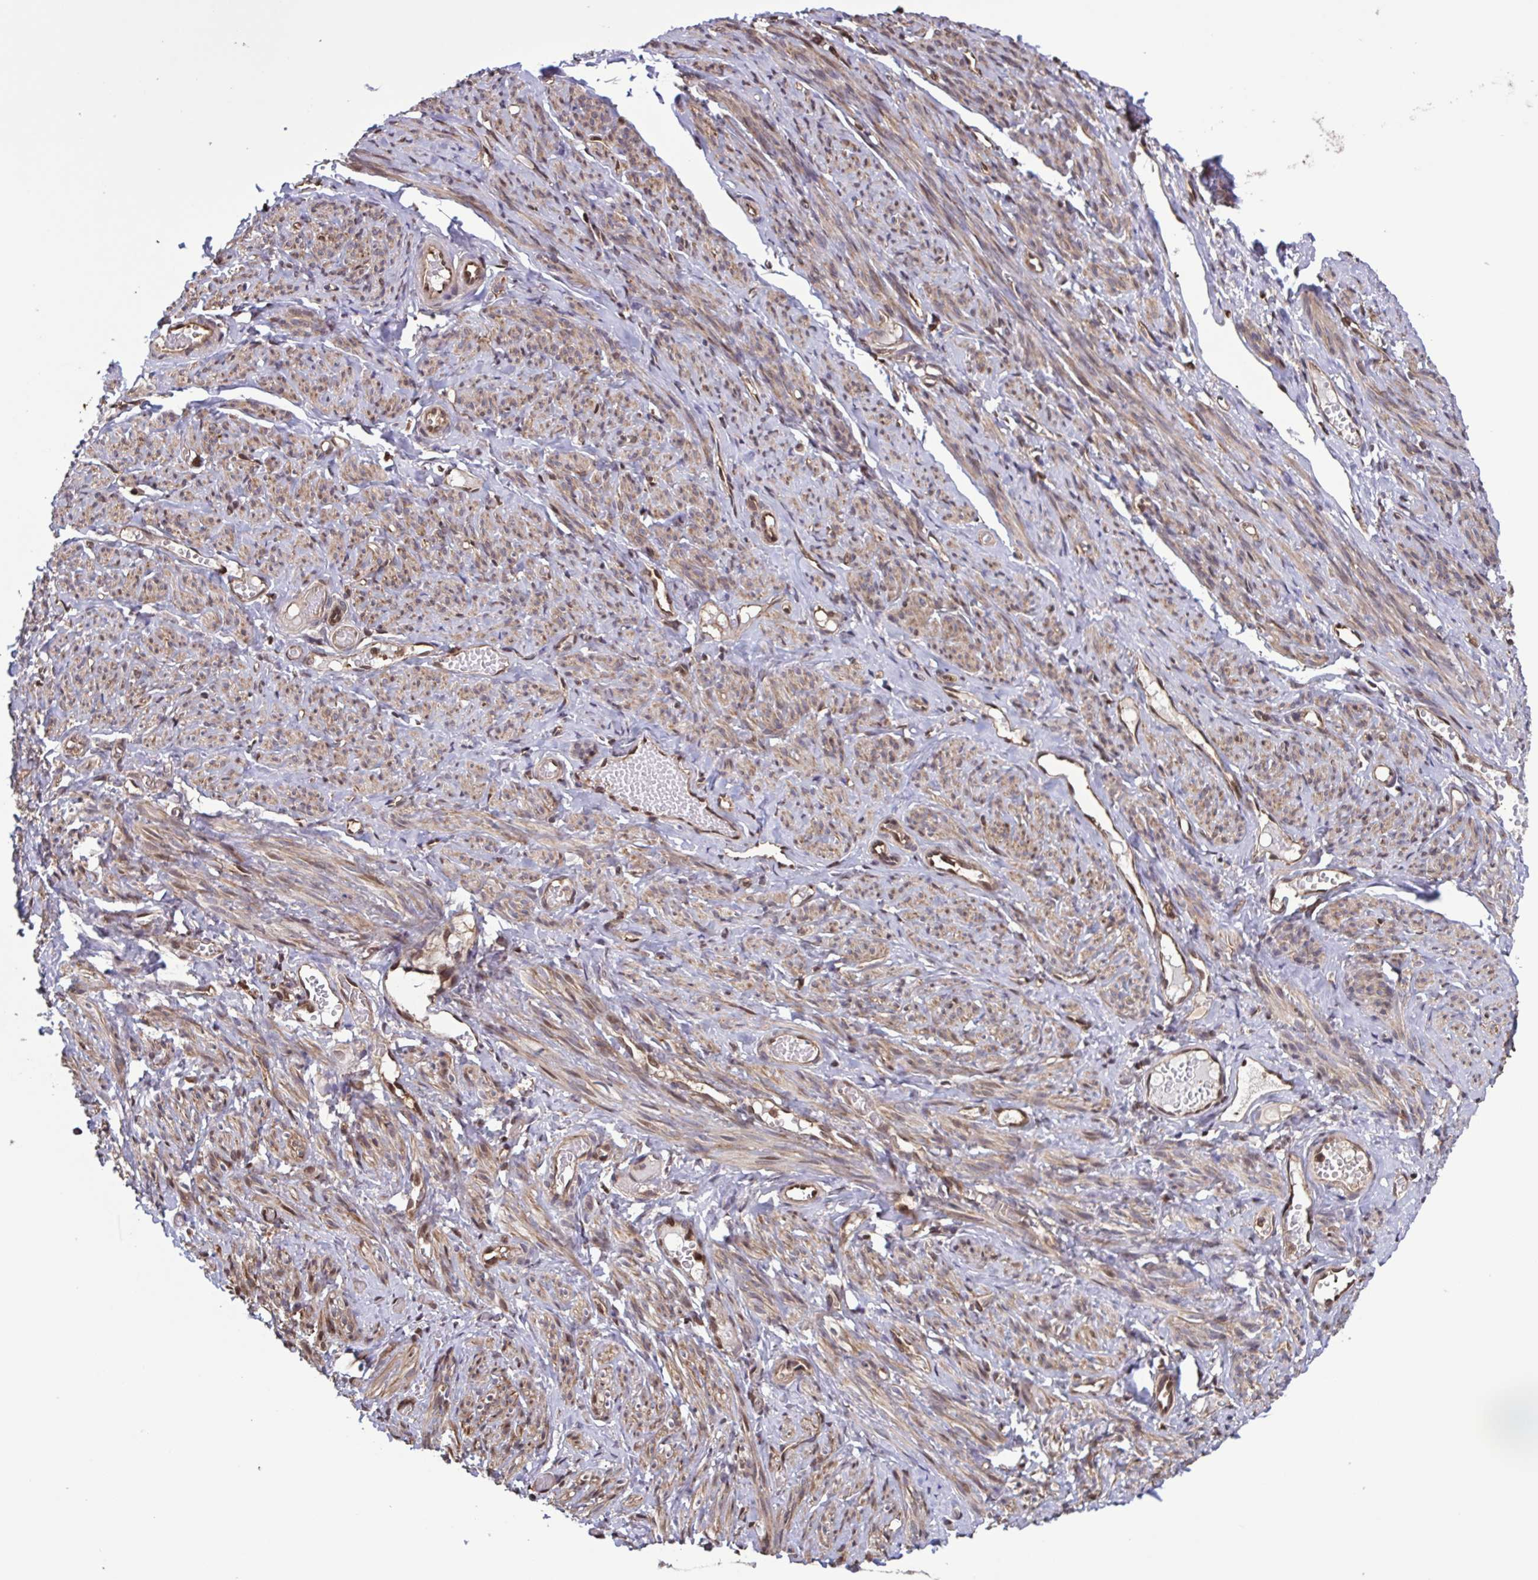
{"staining": {"intensity": "moderate", "quantity": ">75%", "location": "cytoplasmic/membranous,nuclear"}, "tissue": "smooth muscle", "cell_type": "Smooth muscle cells", "image_type": "normal", "snomed": [{"axis": "morphology", "description": "Normal tissue, NOS"}, {"axis": "topography", "description": "Smooth muscle"}], "caption": "Smooth muscle cells reveal medium levels of moderate cytoplasmic/membranous,nuclear expression in approximately >75% of cells in normal smooth muscle.", "gene": "SEC63", "patient": {"sex": "female", "age": 65}}